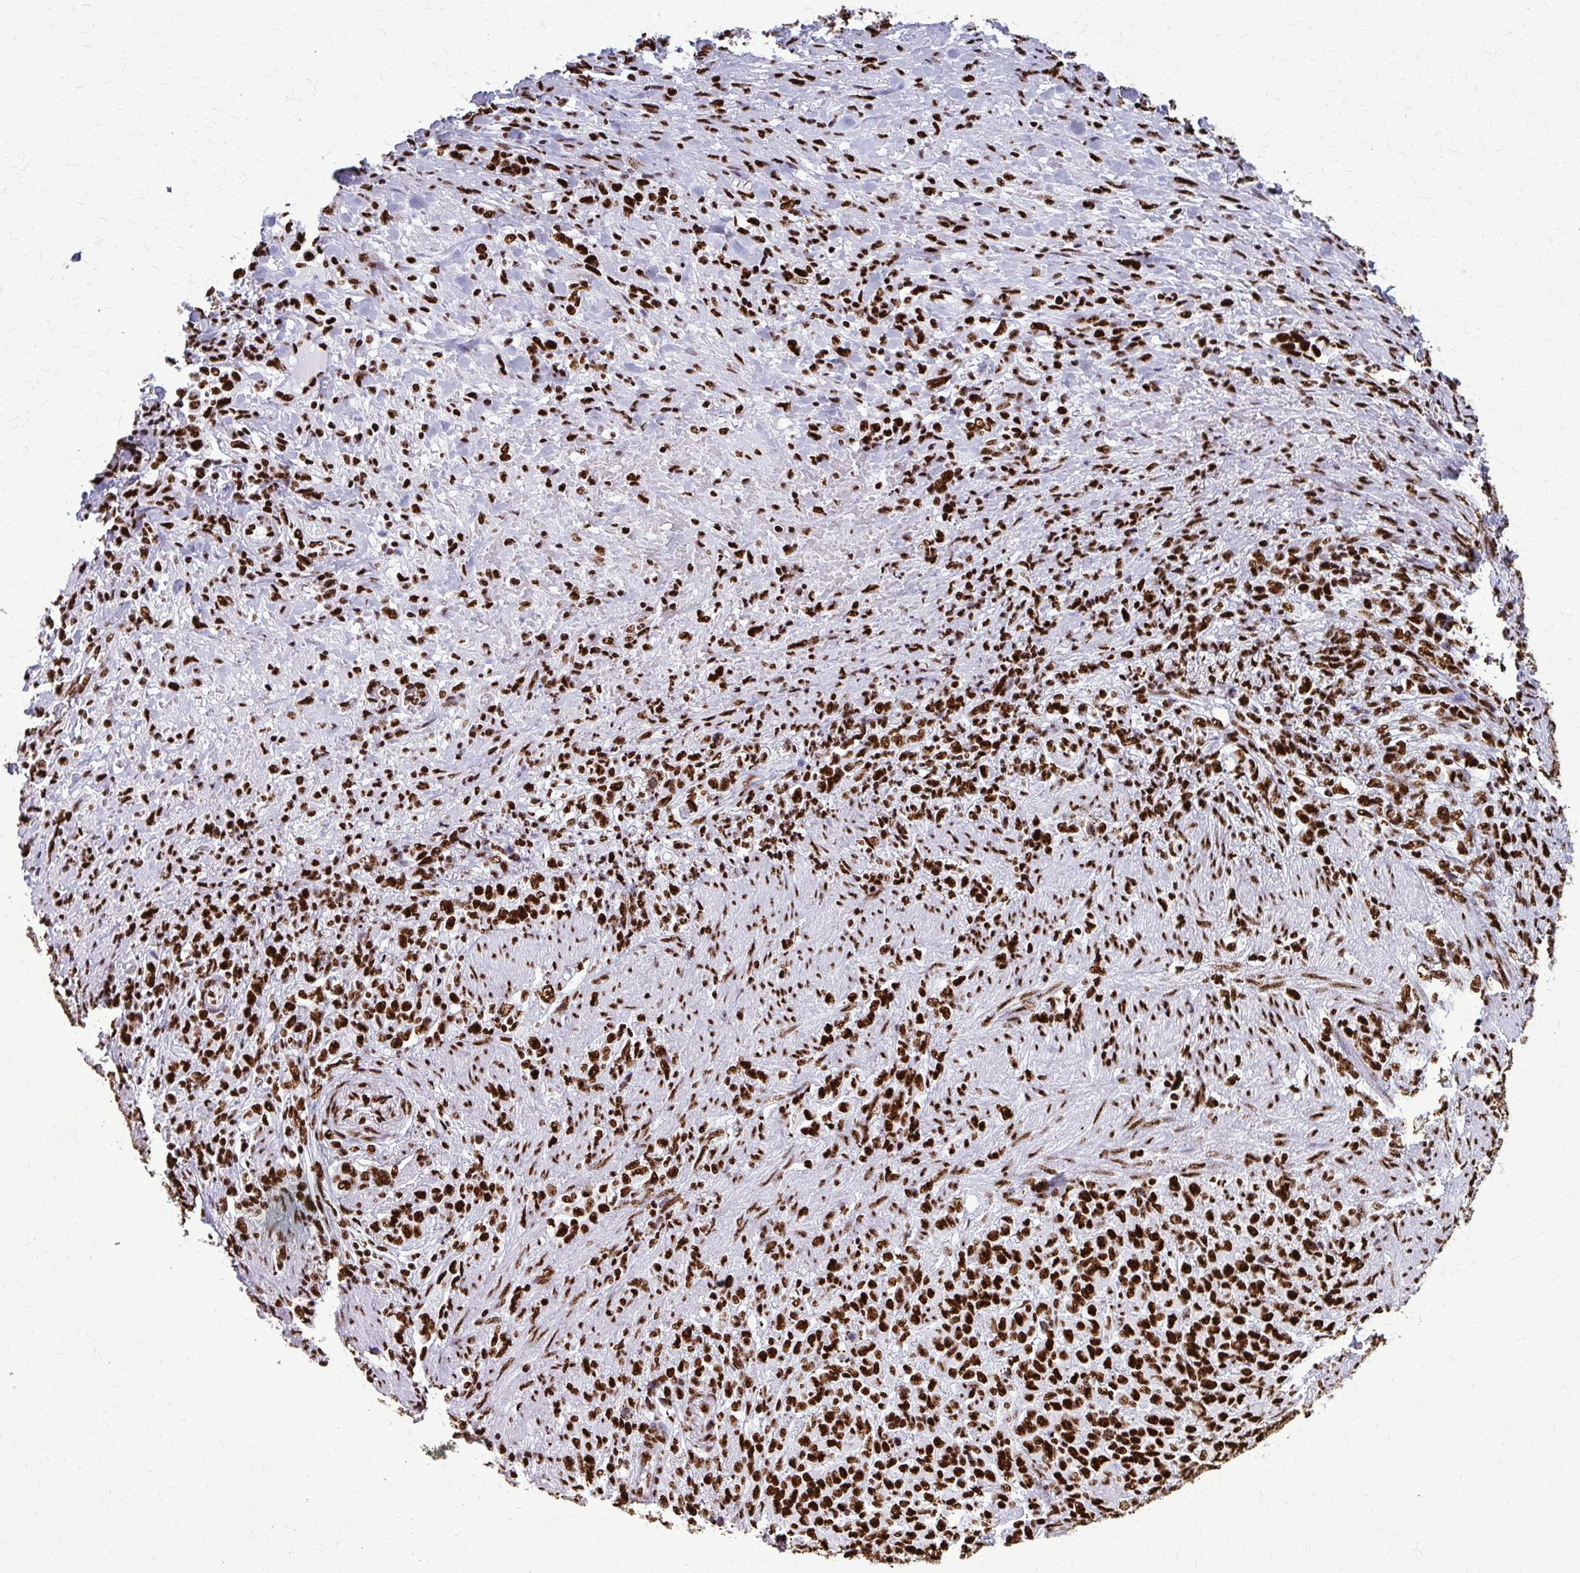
{"staining": {"intensity": "strong", "quantity": ">75%", "location": "nuclear"}, "tissue": "stomach cancer", "cell_type": "Tumor cells", "image_type": "cancer", "snomed": [{"axis": "morphology", "description": "Adenocarcinoma, NOS"}, {"axis": "topography", "description": "Stomach"}], "caption": "An immunohistochemistry (IHC) photomicrograph of neoplastic tissue is shown. Protein staining in brown highlights strong nuclear positivity in adenocarcinoma (stomach) within tumor cells. The staining is performed using DAB brown chromogen to label protein expression. The nuclei are counter-stained blue using hematoxylin.", "gene": "SFPQ", "patient": {"sex": "female", "age": 79}}